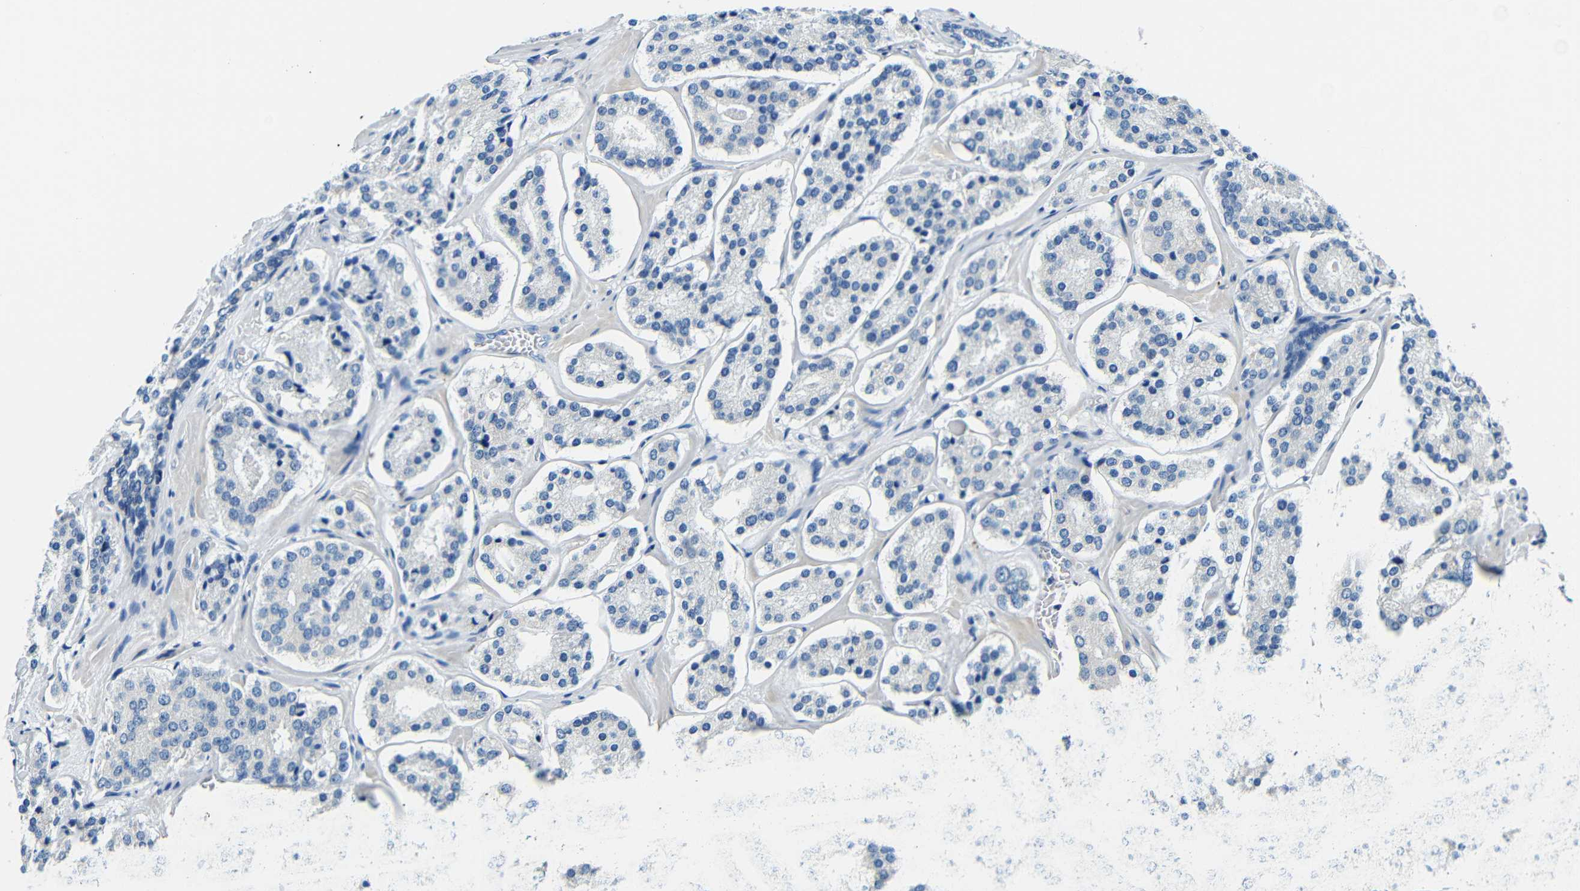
{"staining": {"intensity": "negative", "quantity": "none", "location": "none"}, "tissue": "prostate cancer", "cell_type": "Tumor cells", "image_type": "cancer", "snomed": [{"axis": "morphology", "description": "Adenocarcinoma, High grade"}, {"axis": "topography", "description": "Prostate"}], "caption": "An image of human prostate high-grade adenocarcinoma is negative for staining in tumor cells.", "gene": "FMO5", "patient": {"sex": "male", "age": 60}}